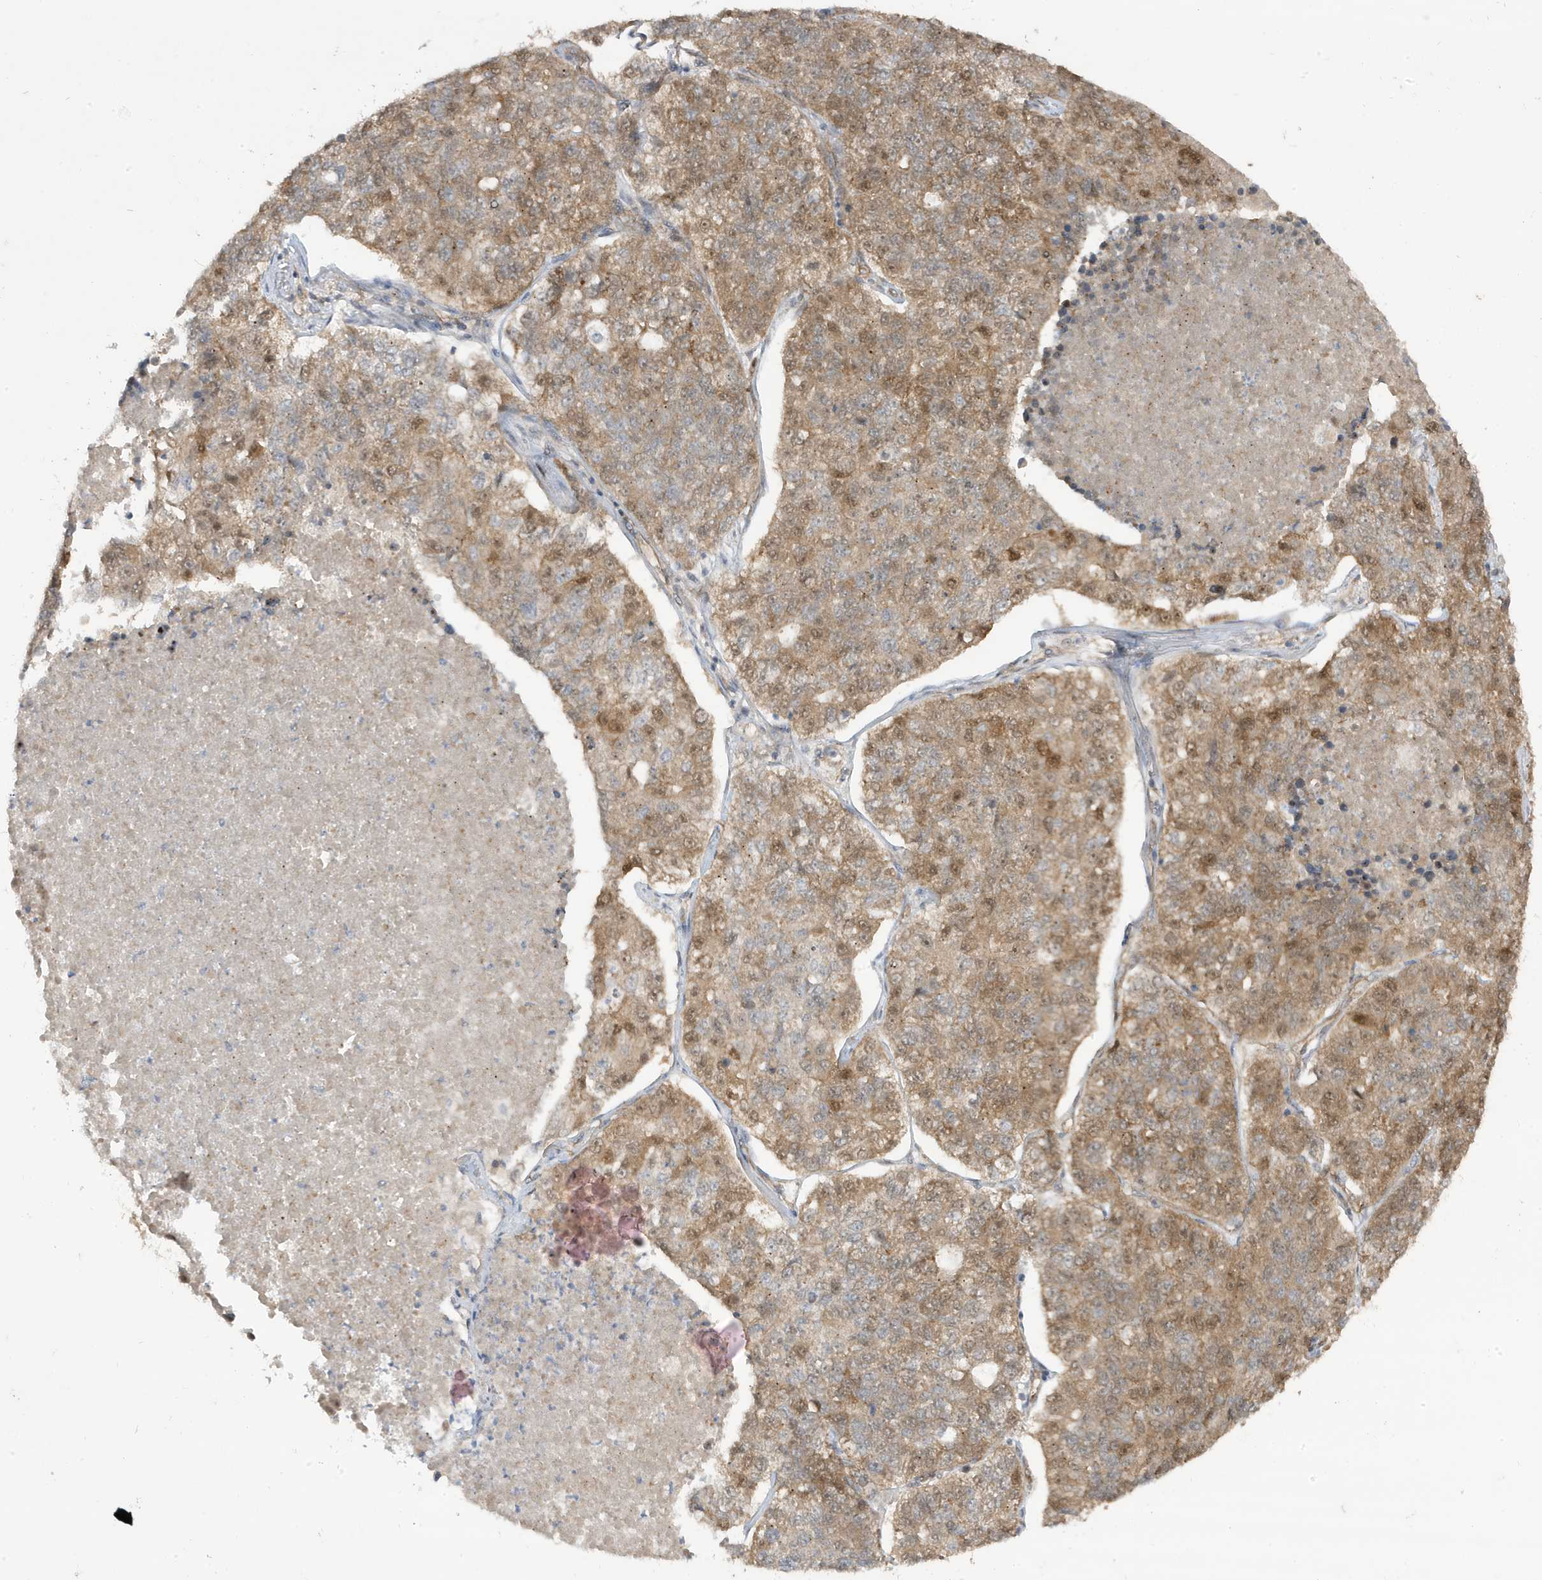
{"staining": {"intensity": "moderate", "quantity": ">75%", "location": "cytoplasmic/membranous"}, "tissue": "lung cancer", "cell_type": "Tumor cells", "image_type": "cancer", "snomed": [{"axis": "morphology", "description": "Adenocarcinoma, NOS"}, {"axis": "topography", "description": "Lung"}], "caption": "A brown stain labels moderate cytoplasmic/membranous expression of a protein in human adenocarcinoma (lung) tumor cells.", "gene": "DNAJC12", "patient": {"sex": "male", "age": 49}}